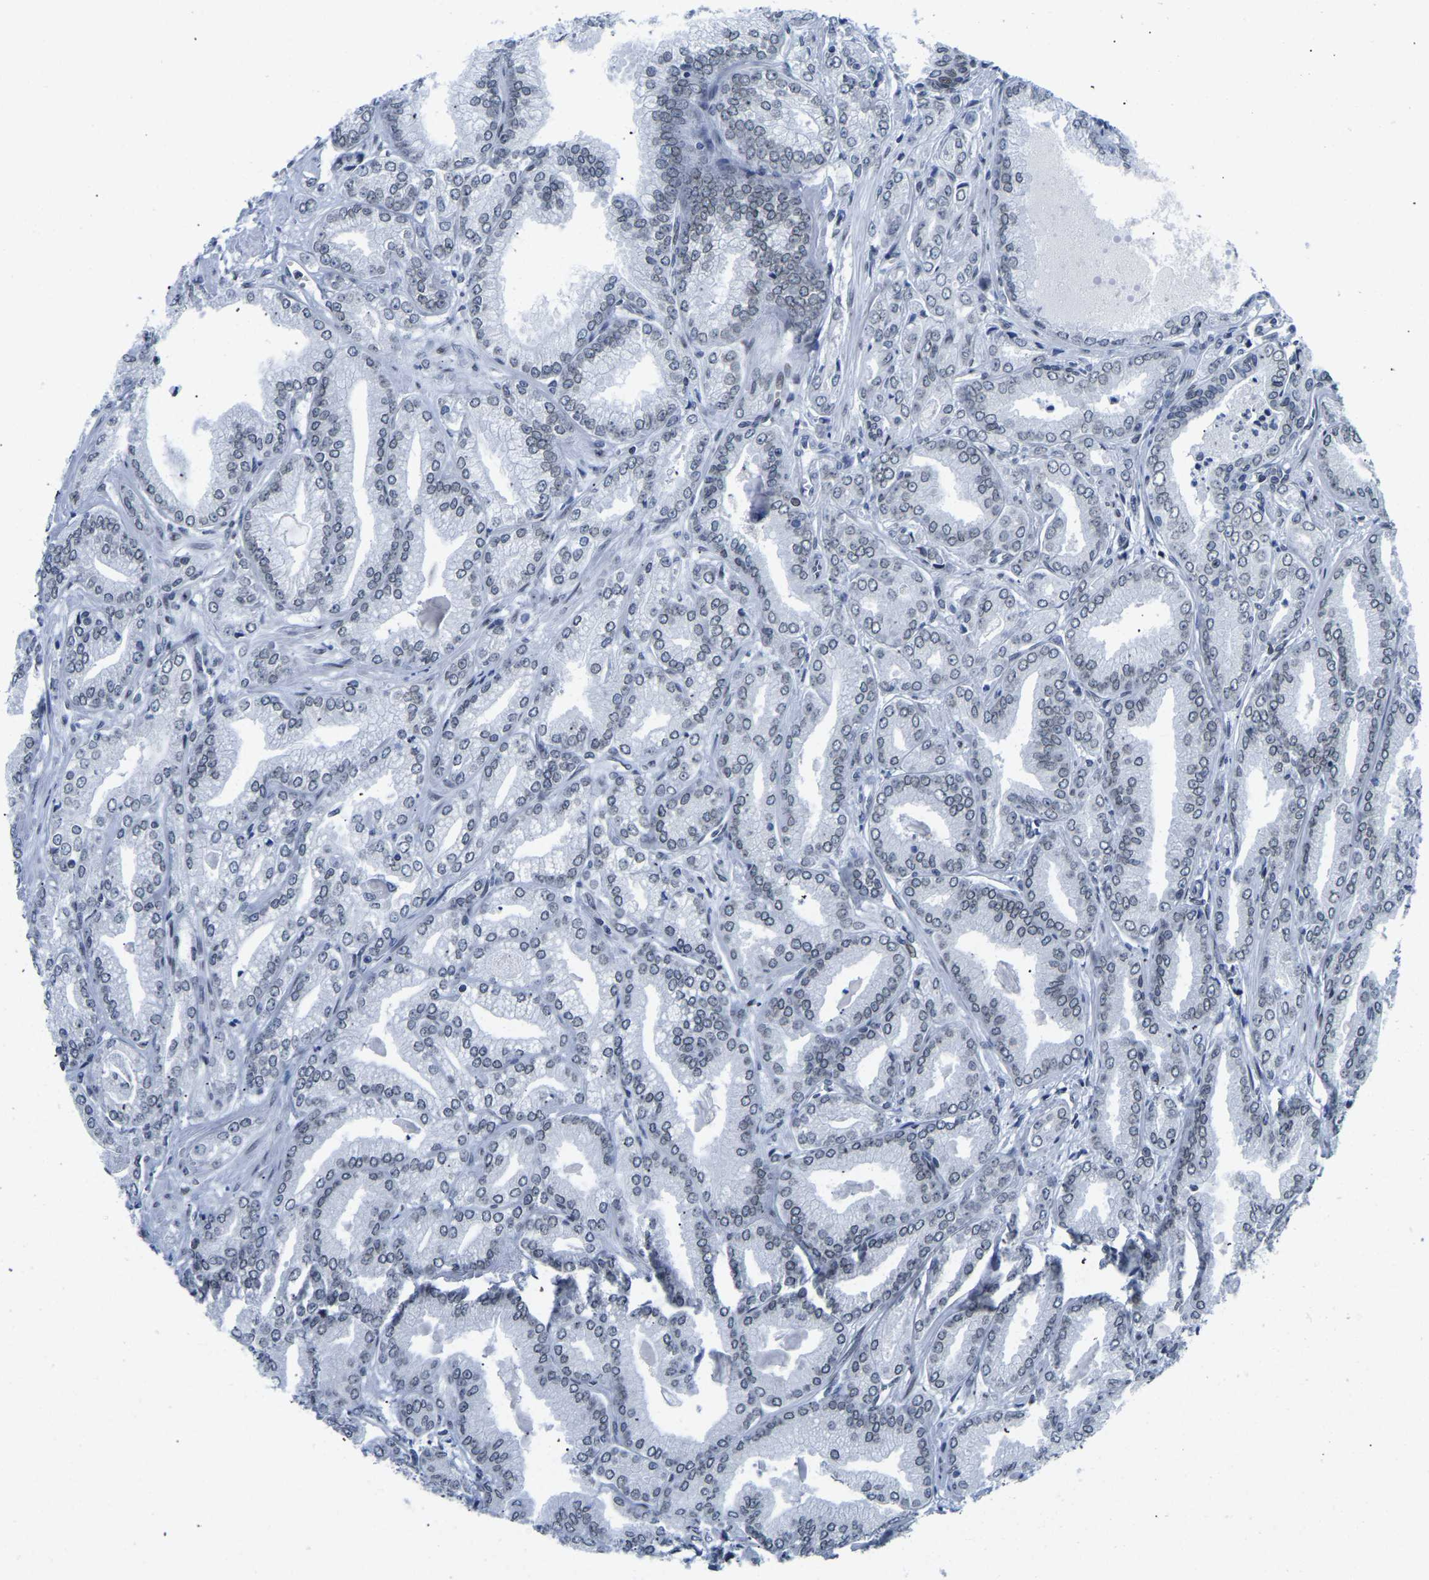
{"staining": {"intensity": "weak", "quantity": "<25%", "location": "cytoplasmic/membranous,nuclear"}, "tissue": "prostate cancer", "cell_type": "Tumor cells", "image_type": "cancer", "snomed": [{"axis": "morphology", "description": "Adenocarcinoma, Low grade"}, {"axis": "topography", "description": "Prostate"}], "caption": "There is no significant expression in tumor cells of prostate cancer. (Stains: DAB (3,3'-diaminobenzidine) immunohistochemistry with hematoxylin counter stain, Microscopy: brightfield microscopy at high magnification).", "gene": "UPK3A", "patient": {"sex": "male", "age": 52}}